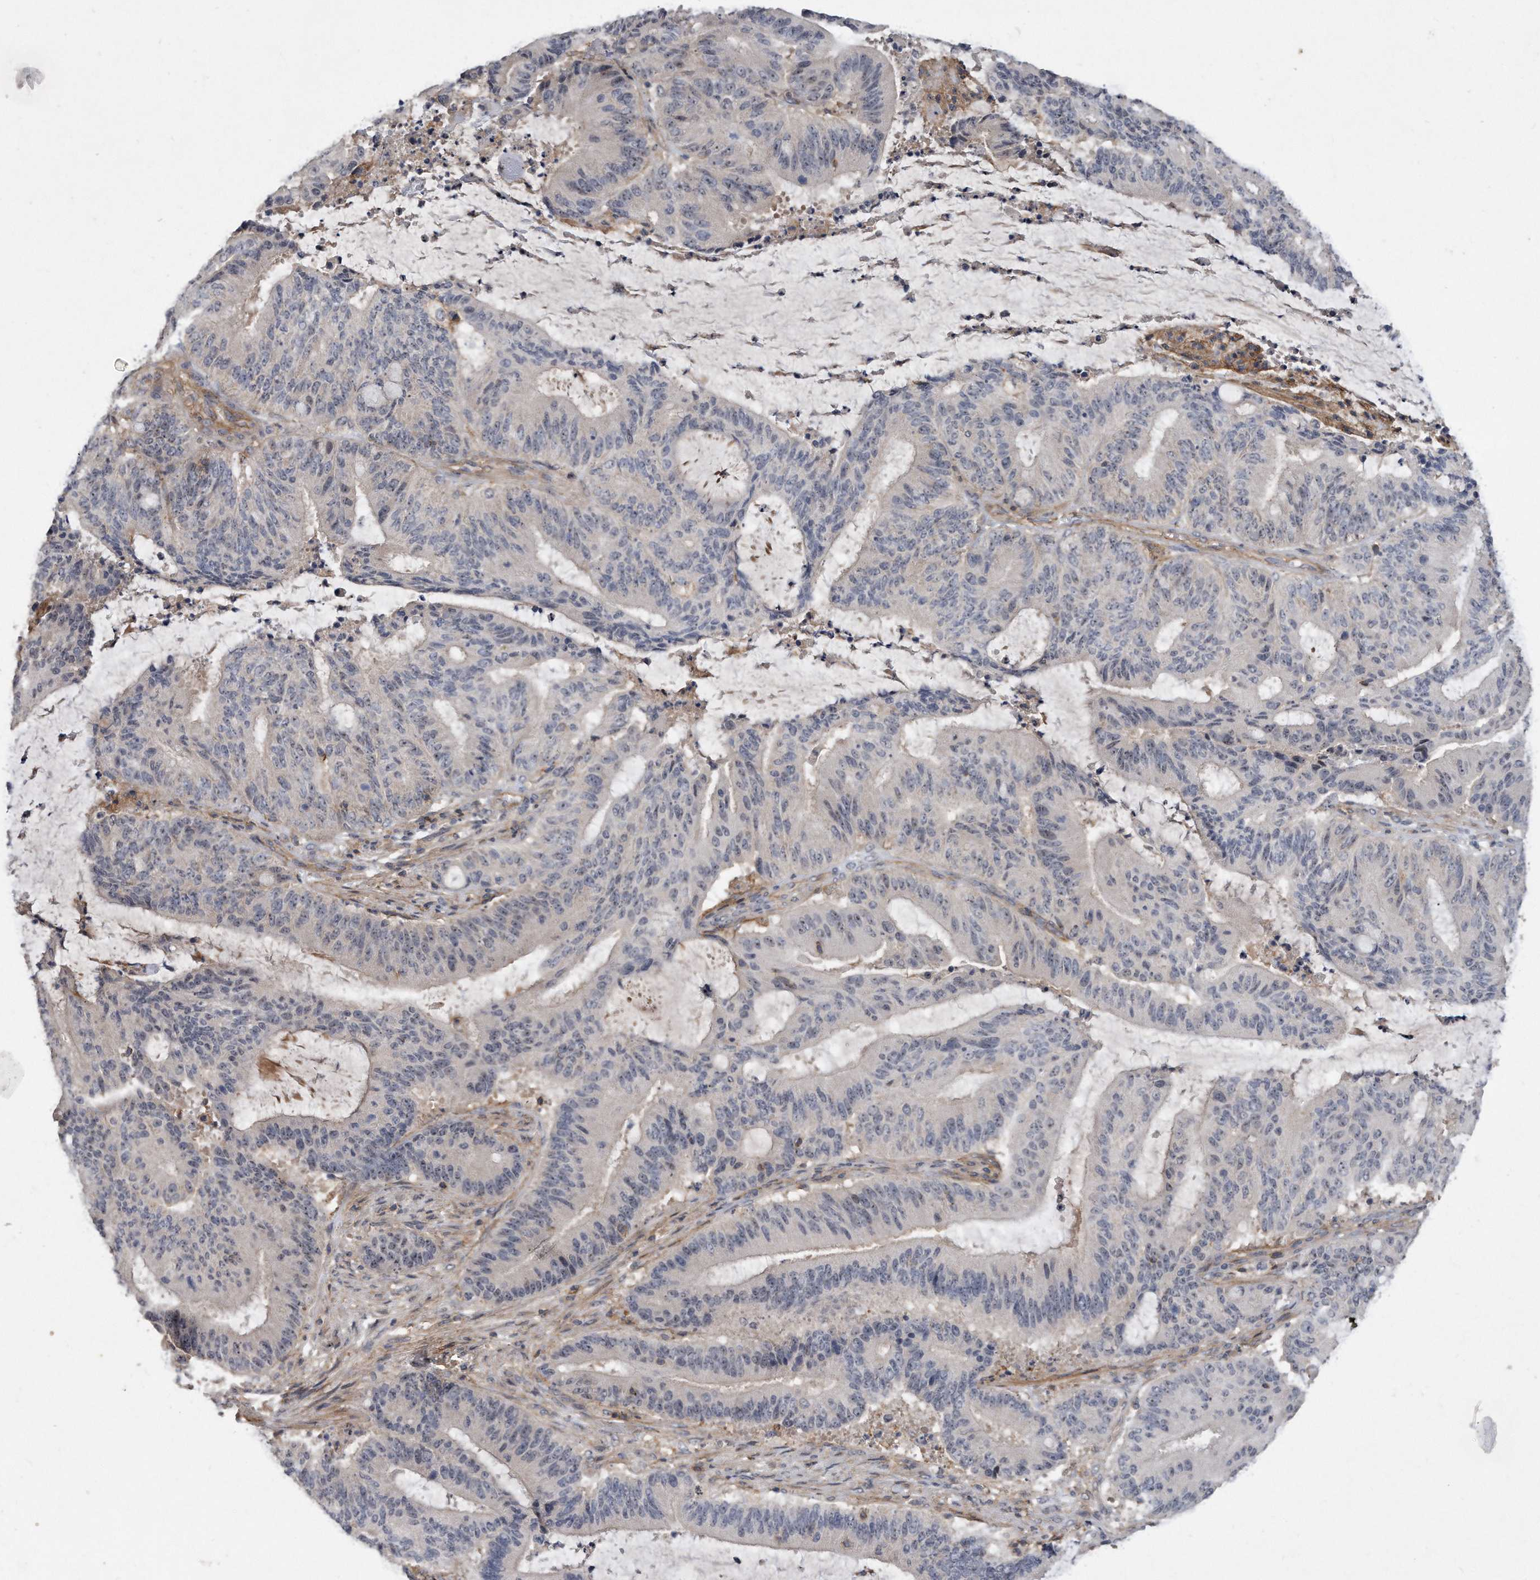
{"staining": {"intensity": "weak", "quantity": "<25%", "location": "nuclear"}, "tissue": "liver cancer", "cell_type": "Tumor cells", "image_type": "cancer", "snomed": [{"axis": "morphology", "description": "Normal tissue, NOS"}, {"axis": "morphology", "description": "Cholangiocarcinoma"}, {"axis": "topography", "description": "Liver"}, {"axis": "topography", "description": "Peripheral nerve tissue"}], "caption": "Image shows no protein expression in tumor cells of cholangiocarcinoma (liver) tissue.", "gene": "PGBD2", "patient": {"sex": "female", "age": 73}}